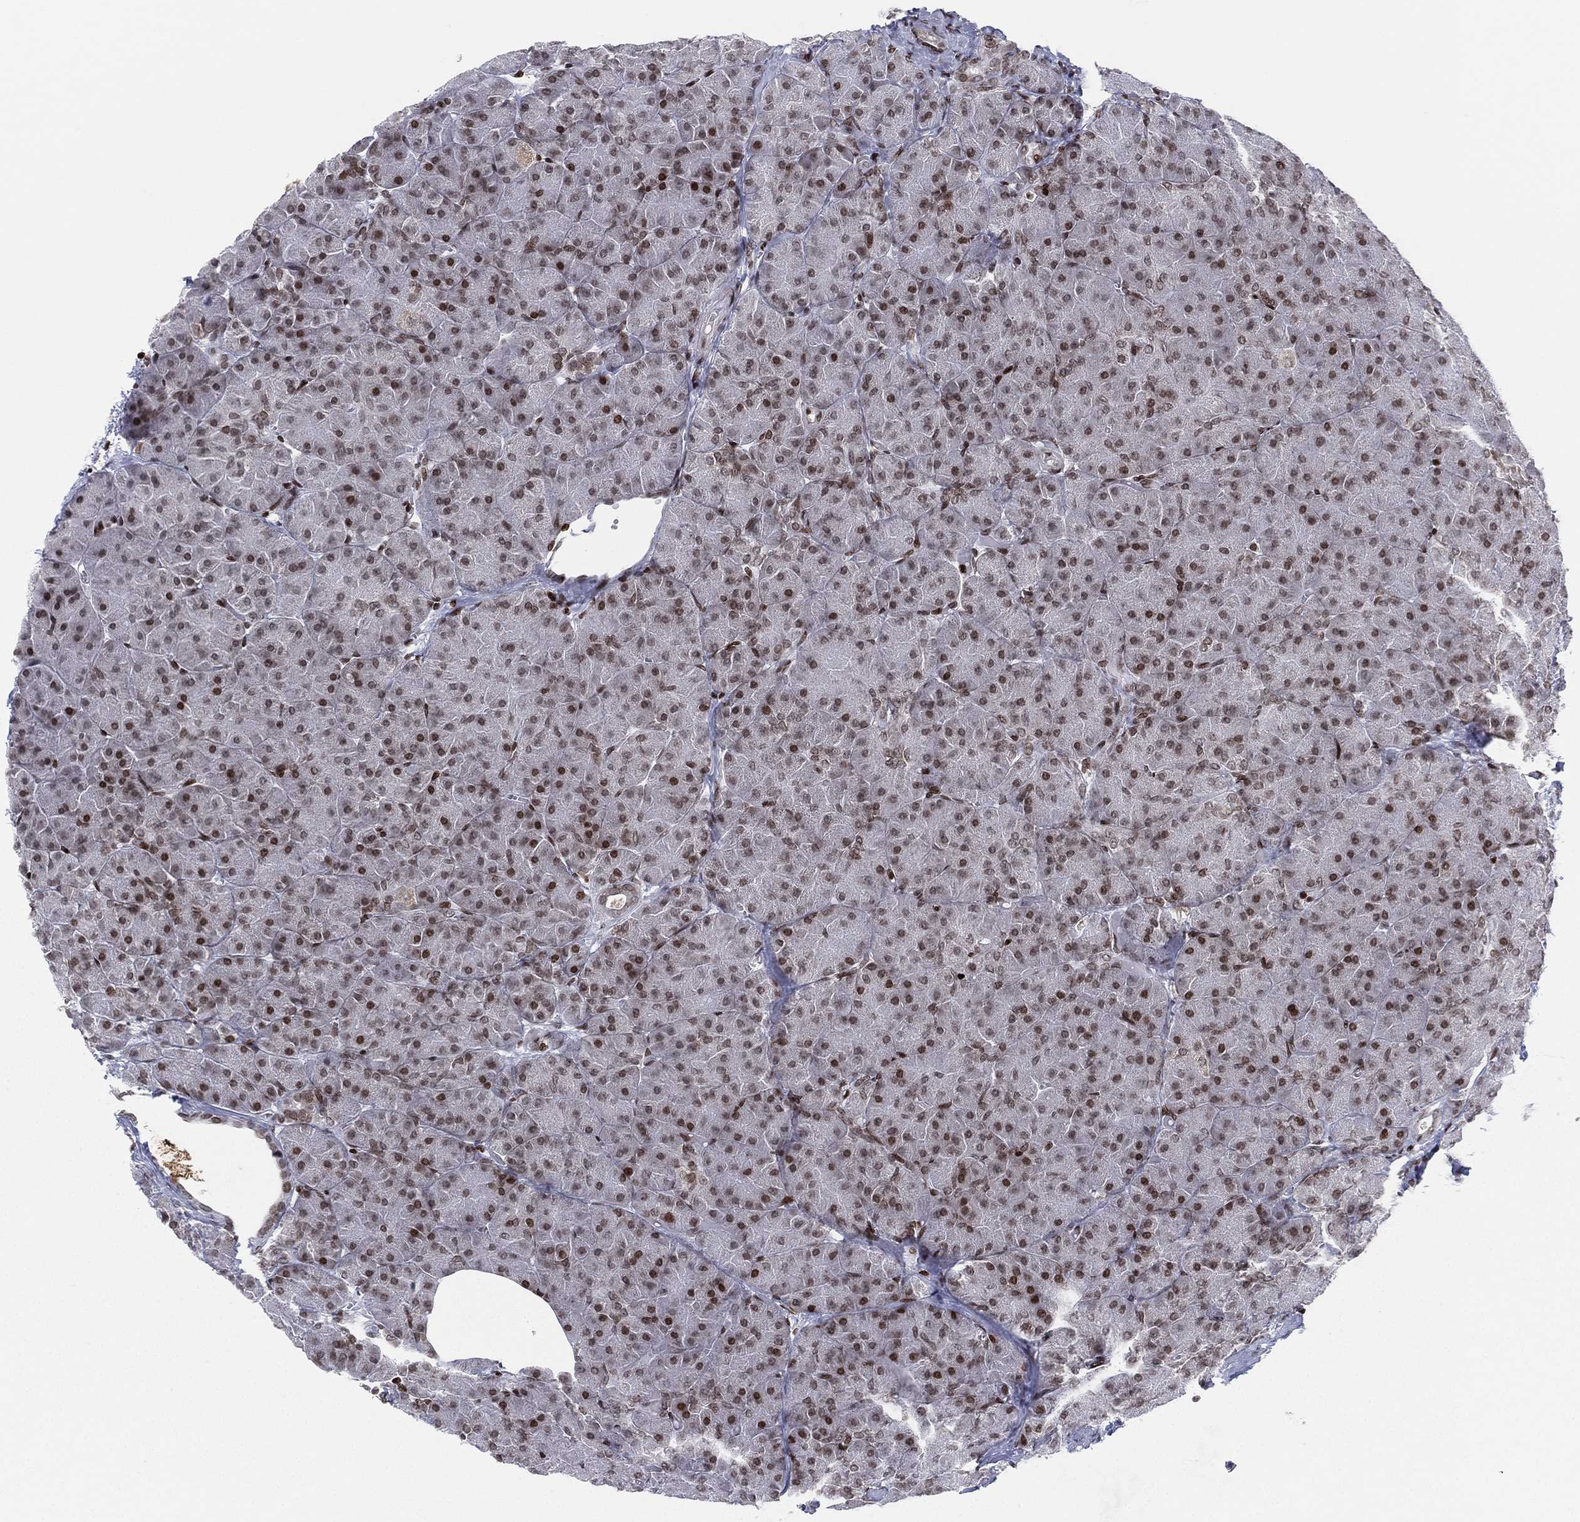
{"staining": {"intensity": "strong", "quantity": "25%-75%", "location": "nuclear"}, "tissue": "pancreas", "cell_type": "Exocrine glandular cells", "image_type": "normal", "snomed": [{"axis": "morphology", "description": "Normal tissue, NOS"}, {"axis": "topography", "description": "Pancreas"}], "caption": "An image of pancreas stained for a protein demonstrates strong nuclear brown staining in exocrine glandular cells. (DAB IHC with brightfield microscopy, high magnification).", "gene": "MFSD14A", "patient": {"sex": "male", "age": 61}}